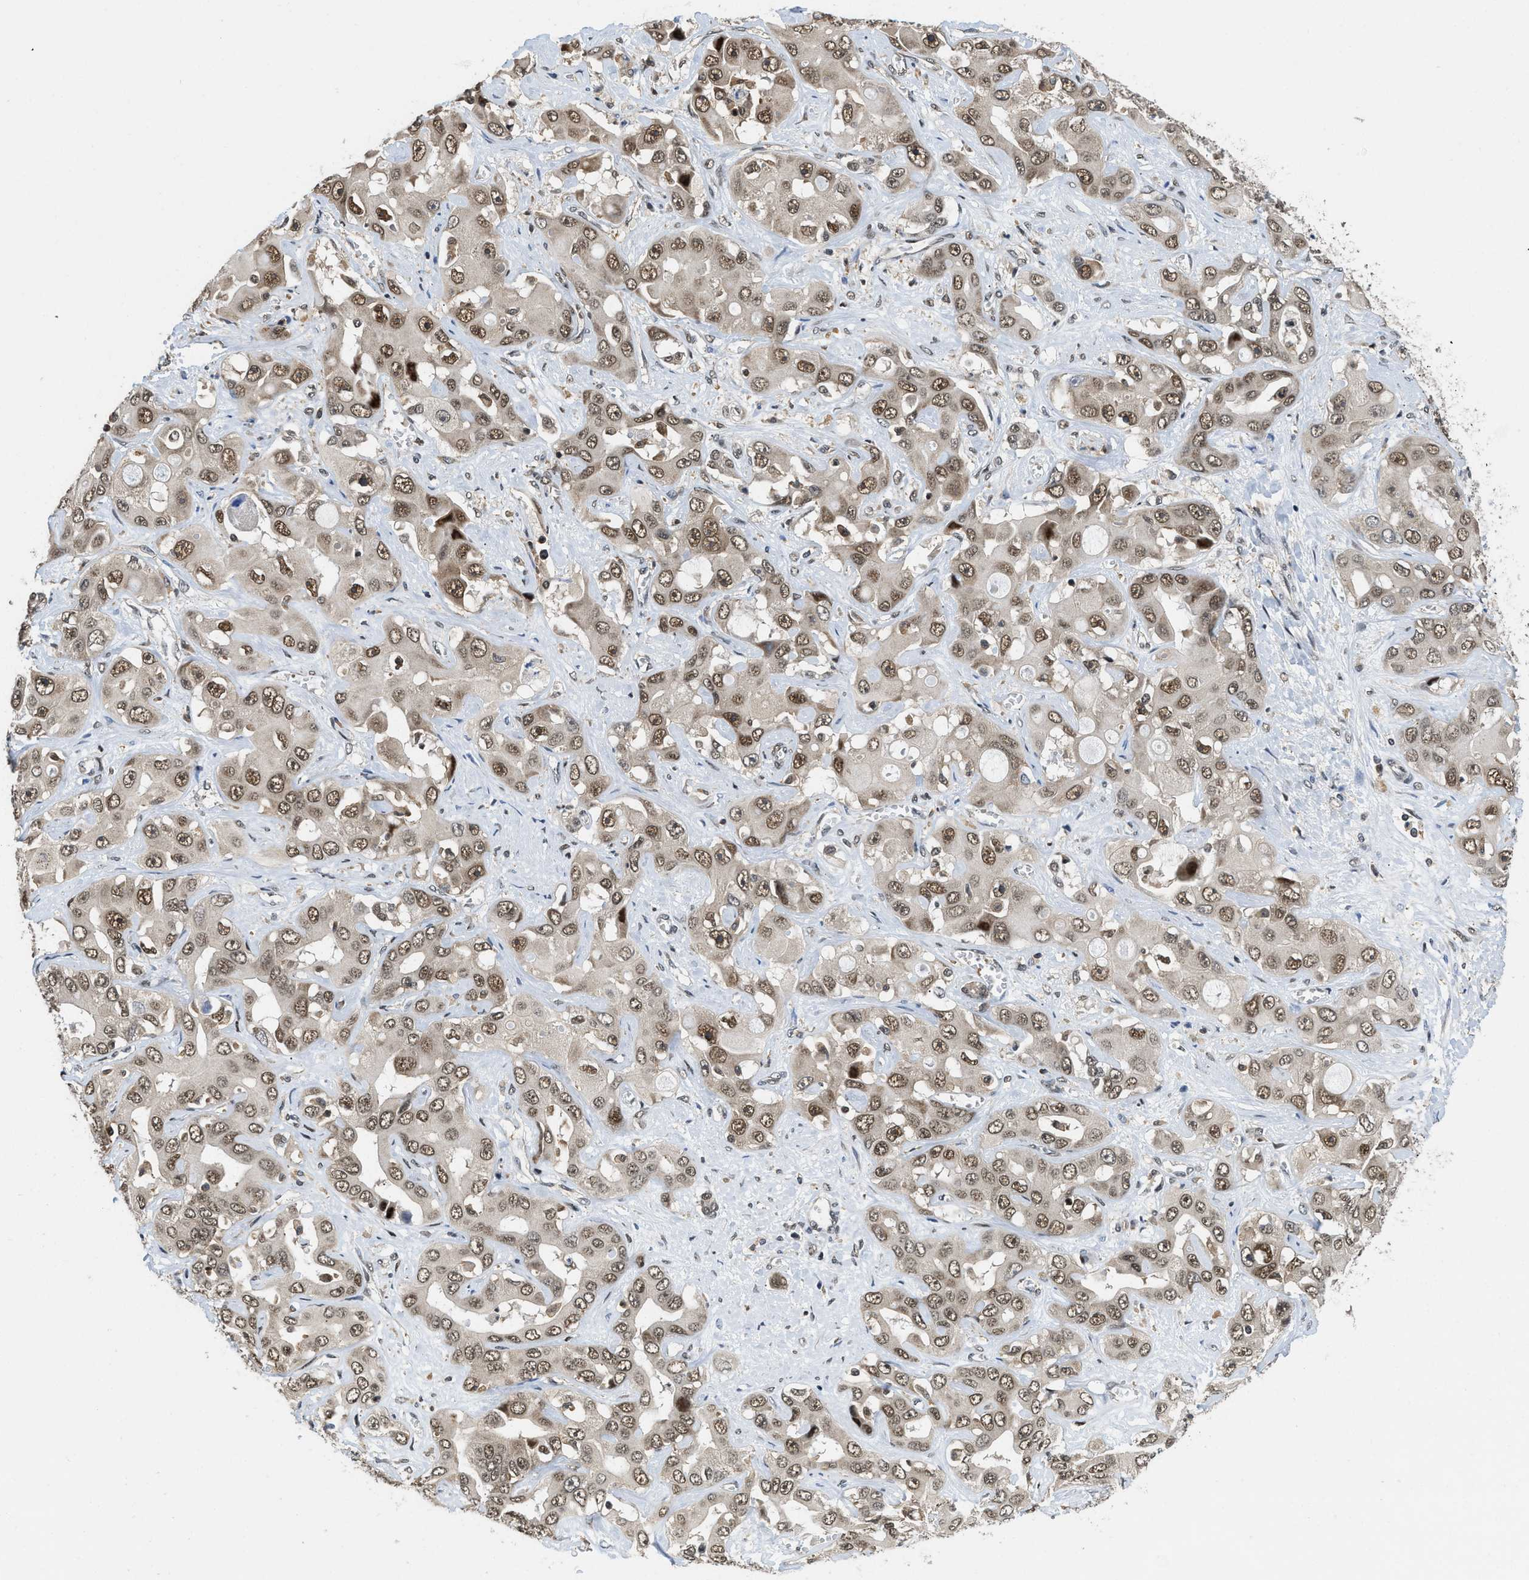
{"staining": {"intensity": "moderate", "quantity": ">75%", "location": "nuclear"}, "tissue": "liver cancer", "cell_type": "Tumor cells", "image_type": "cancer", "snomed": [{"axis": "morphology", "description": "Cholangiocarcinoma"}, {"axis": "topography", "description": "Liver"}], "caption": "This is an image of immunohistochemistry (IHC) staining of liver cholangiocarcinoma, which shows moderate staining in the nuclear of tumor cells.", "gene": "ATF7IP", "patient": {"sex": "female", "age": 52}}